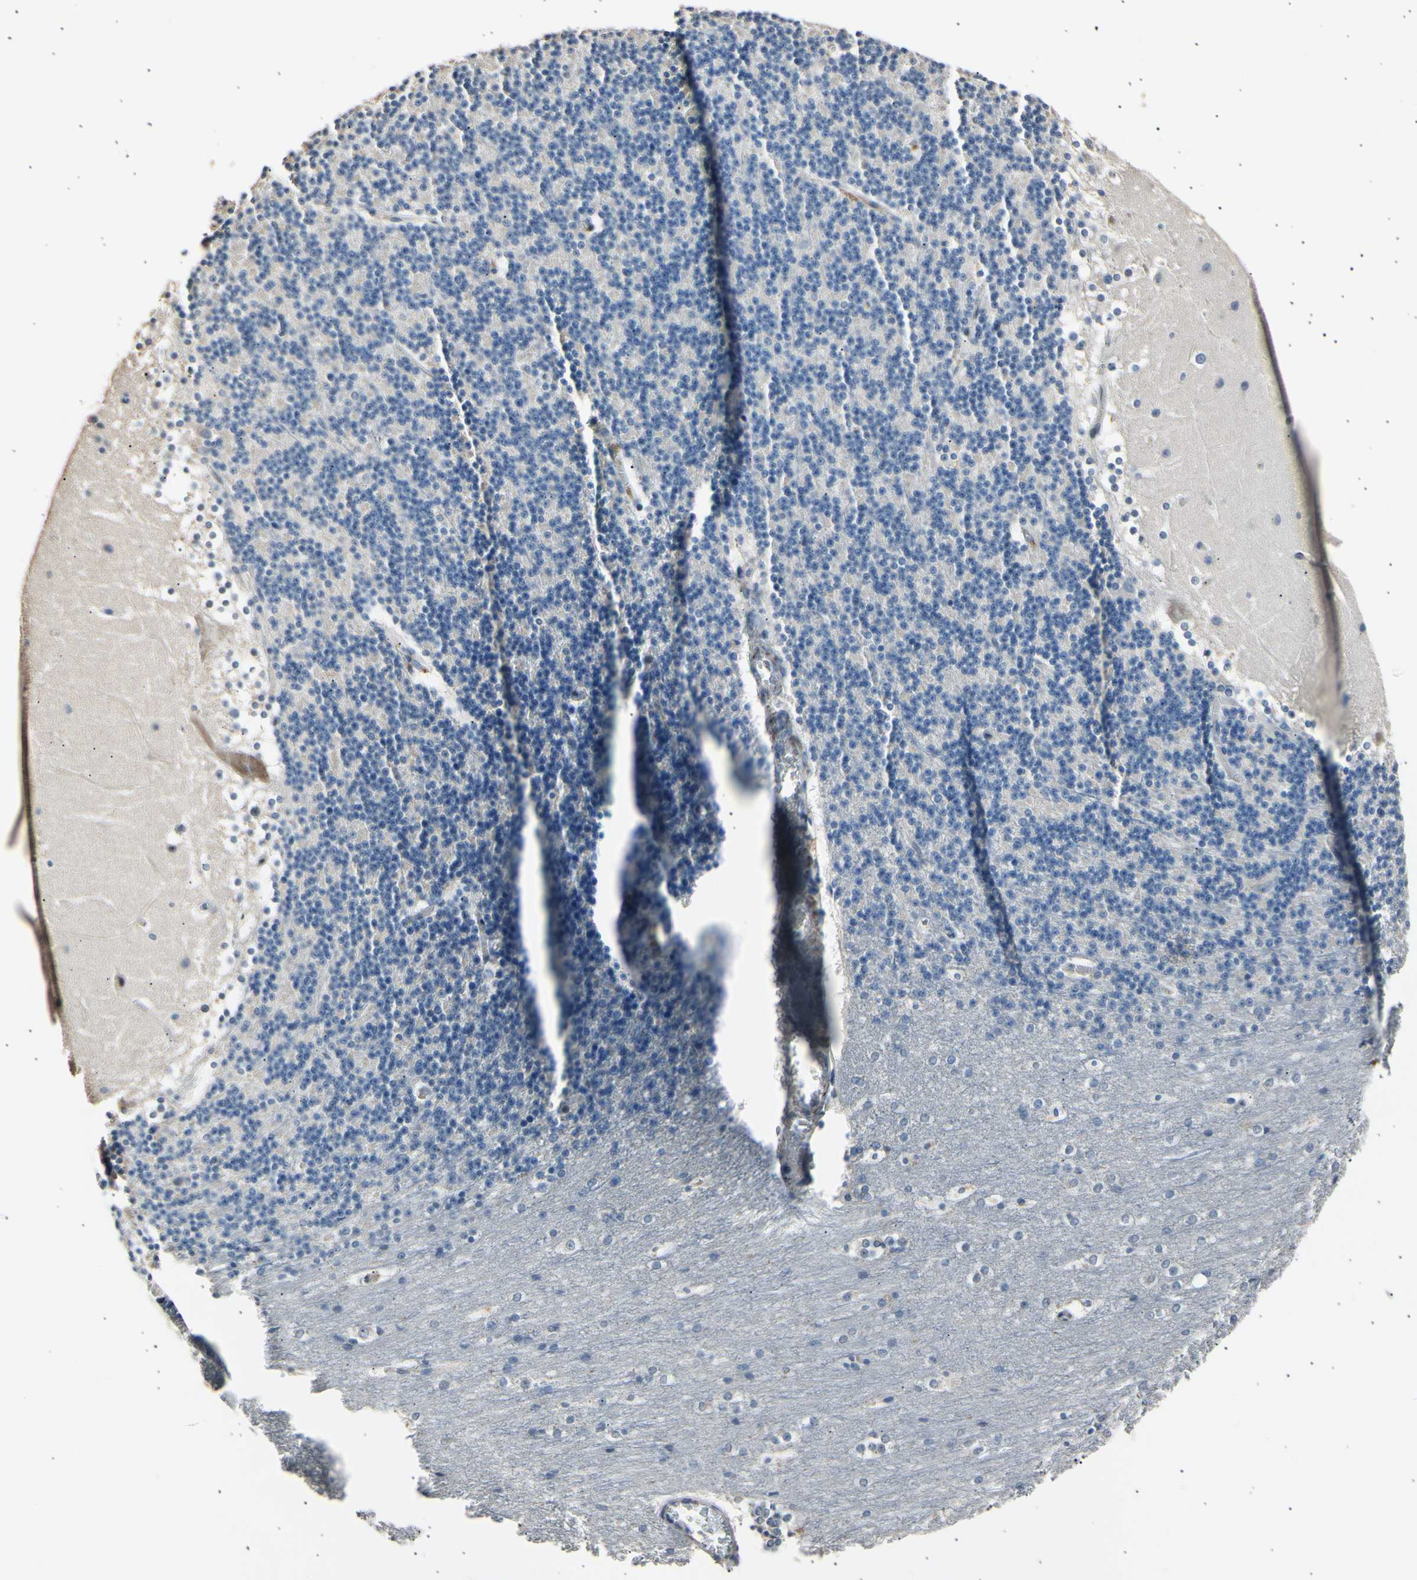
{"staining": {"intensity": "negative", "quantity": "none", "location": "none"}, "tissue": "cerebellum", "cell_type": "Cells in granular layer", "image_type": "normal", "snomed": [{"axis": "morphology", "description": "Normal tissue, NOS"}, {"axis": "topography", "description": "Cerebellum"}], "caption": "Cerebellum was stained to show a protein in brown. There is no significant expression in cells in granular layer. (DAB (3,3'-diaminobenzidine) immunohistochemistry (IHC) with hematoxylin counter stain).", "gene": "LDLR", "patient": {"sex": "female", "age": 19}}